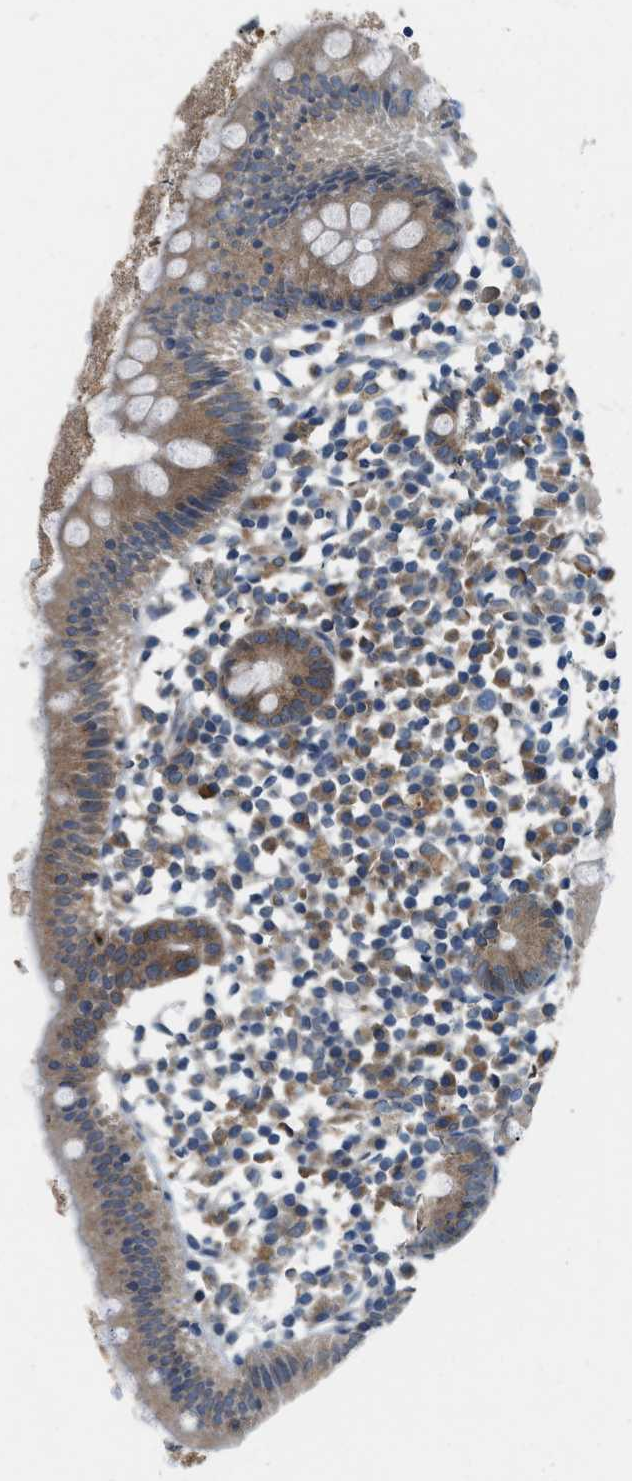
{"staining": {"intensity": "moderate", "quantity": ">75%", "location": "cytoplasmic/membranous"}, "tissue": "appendix", "cell_type": "Glandular cells", "image_type": "normal", "snomed": [{"axis": "morphology", "description": "Normal tissue, NOS"}, {"axis": "topography", "description": "Appendix"}], "caption": "IHC of benign human appendix demonstrates medium levels of moderate cytoplasmic/membranous expression in approximately >75% of glandular cells. (IHC, brightfield microscopy, high magnification).", "gene": "BCAP31", "patient": {"sex": "female", "age": 20}}